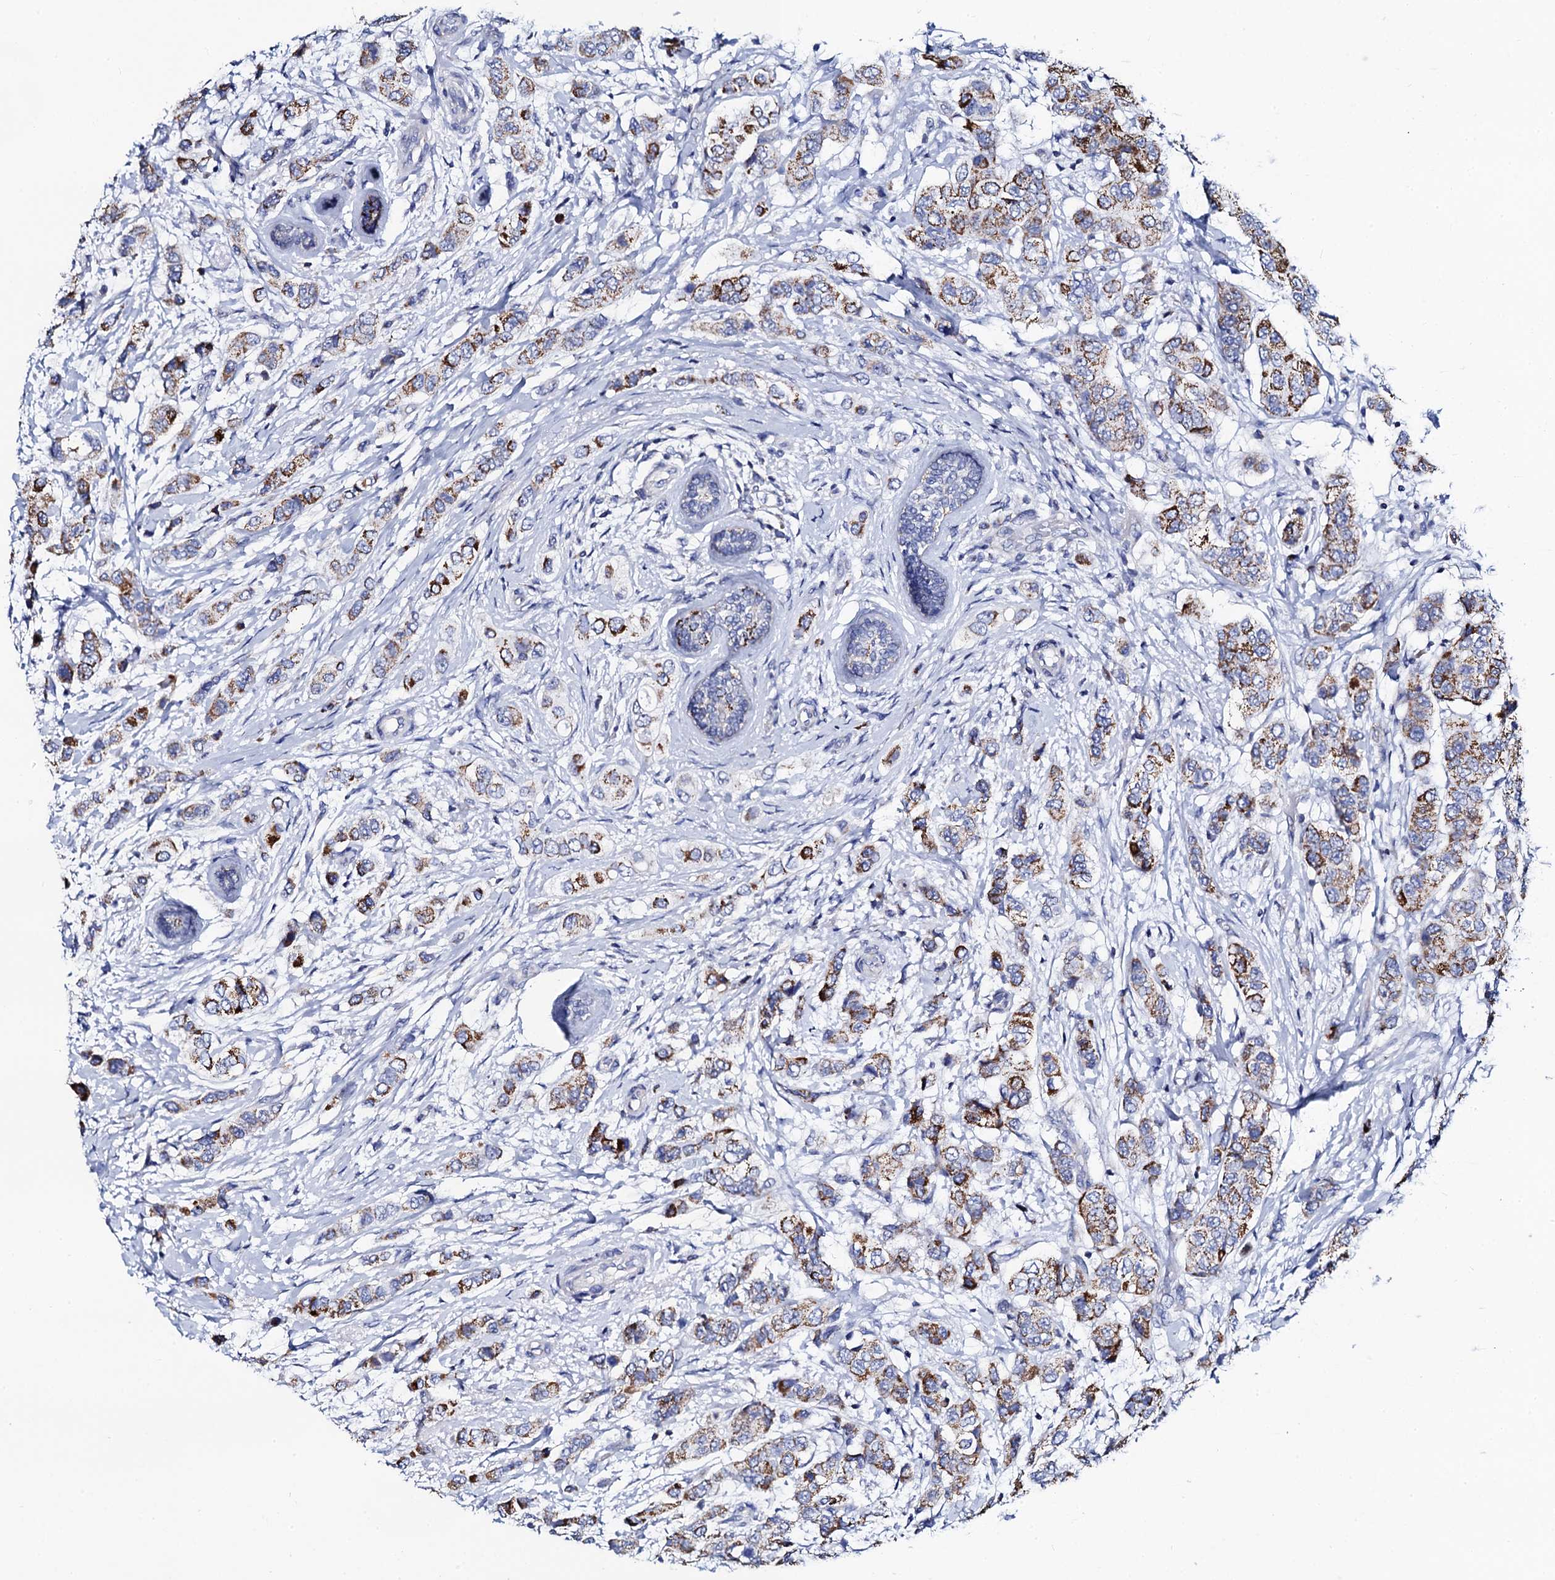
{"staining": {"intensity": "moderate", "quantity": ">75%", "location": "cytoplasmic/membranous"}, "tissue": "breast cancer", "cell_type": "Tumor cells", "image_type": "cancer", "snomed": [{"axis": "morphology", "description": "Lobular carcinoma"}, {"axis": "topography", "description": "Breast"}], "caption": "About >75% of tumor cells in human breast cancer (lobular carcinoma) display moderate cytoplasmic/membranous protein staining as visualized by brown immunohistochemical staining.", "gene": "ACADSB", "patient": {"sex": "female", "age": 51}}